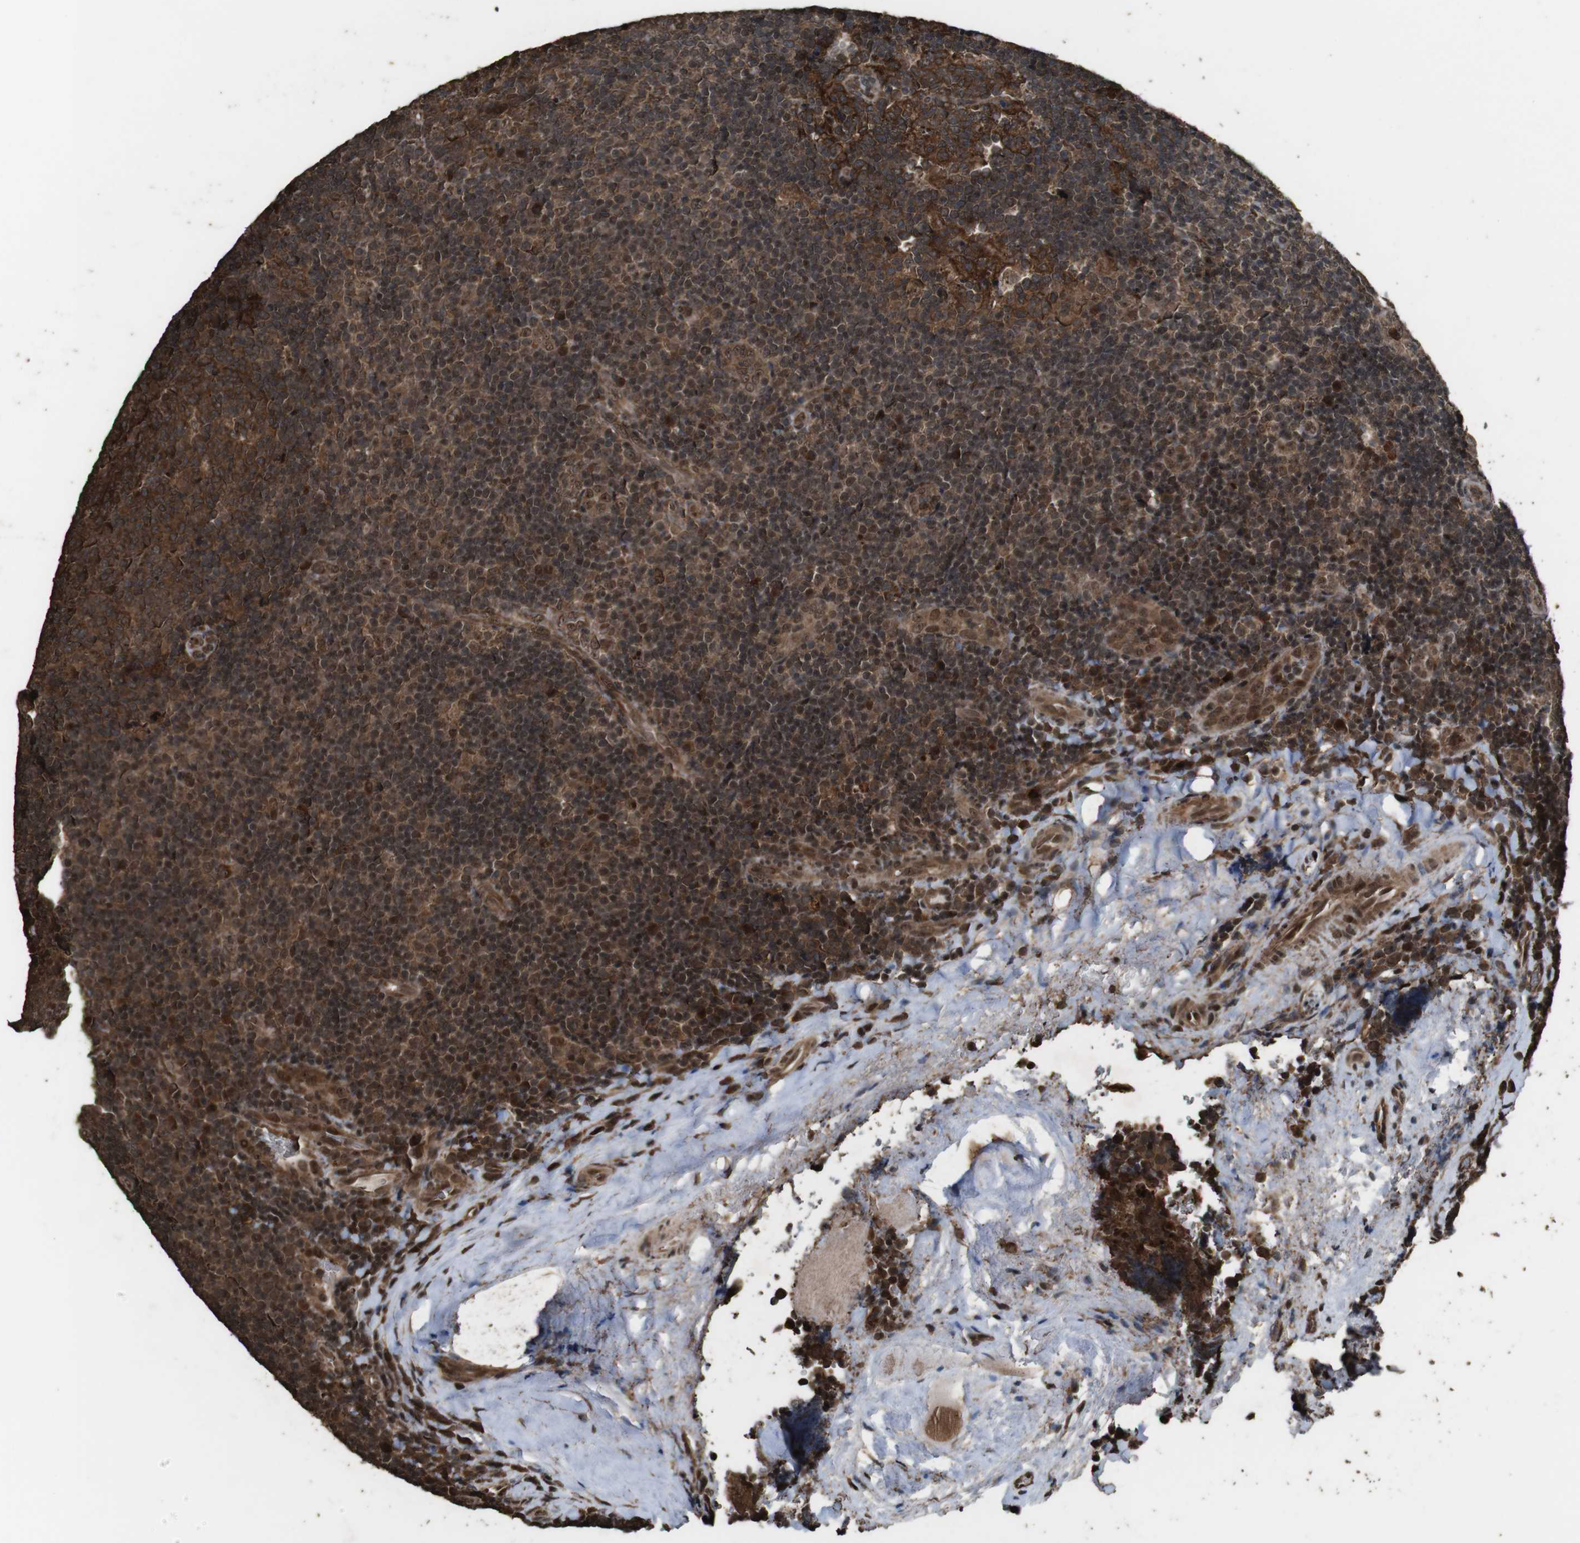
{"staining": {"intensity": "moderate", "quantity": ">75%", "location": "cytoplasmic/membranous"}, "tissue": "tonsil", "cell_type": "Germinal center cells", "image_type": "normal", "snomed": [{"axis": "morphology", "description": "Normal tissue, NOS"}, {"axis": "topography", "description": "Tonsil"}], "caption": "Normal tonsil shows moderate cytoplasmic/membranous expression in approximately >75% of germinal center cells (DAB (3,3'-diaminobenzidine) = brown stain, brightfield microscopy at high magnification)..", "gene": "RRAS2", "patient": {"sex": "male", "age": 17}}